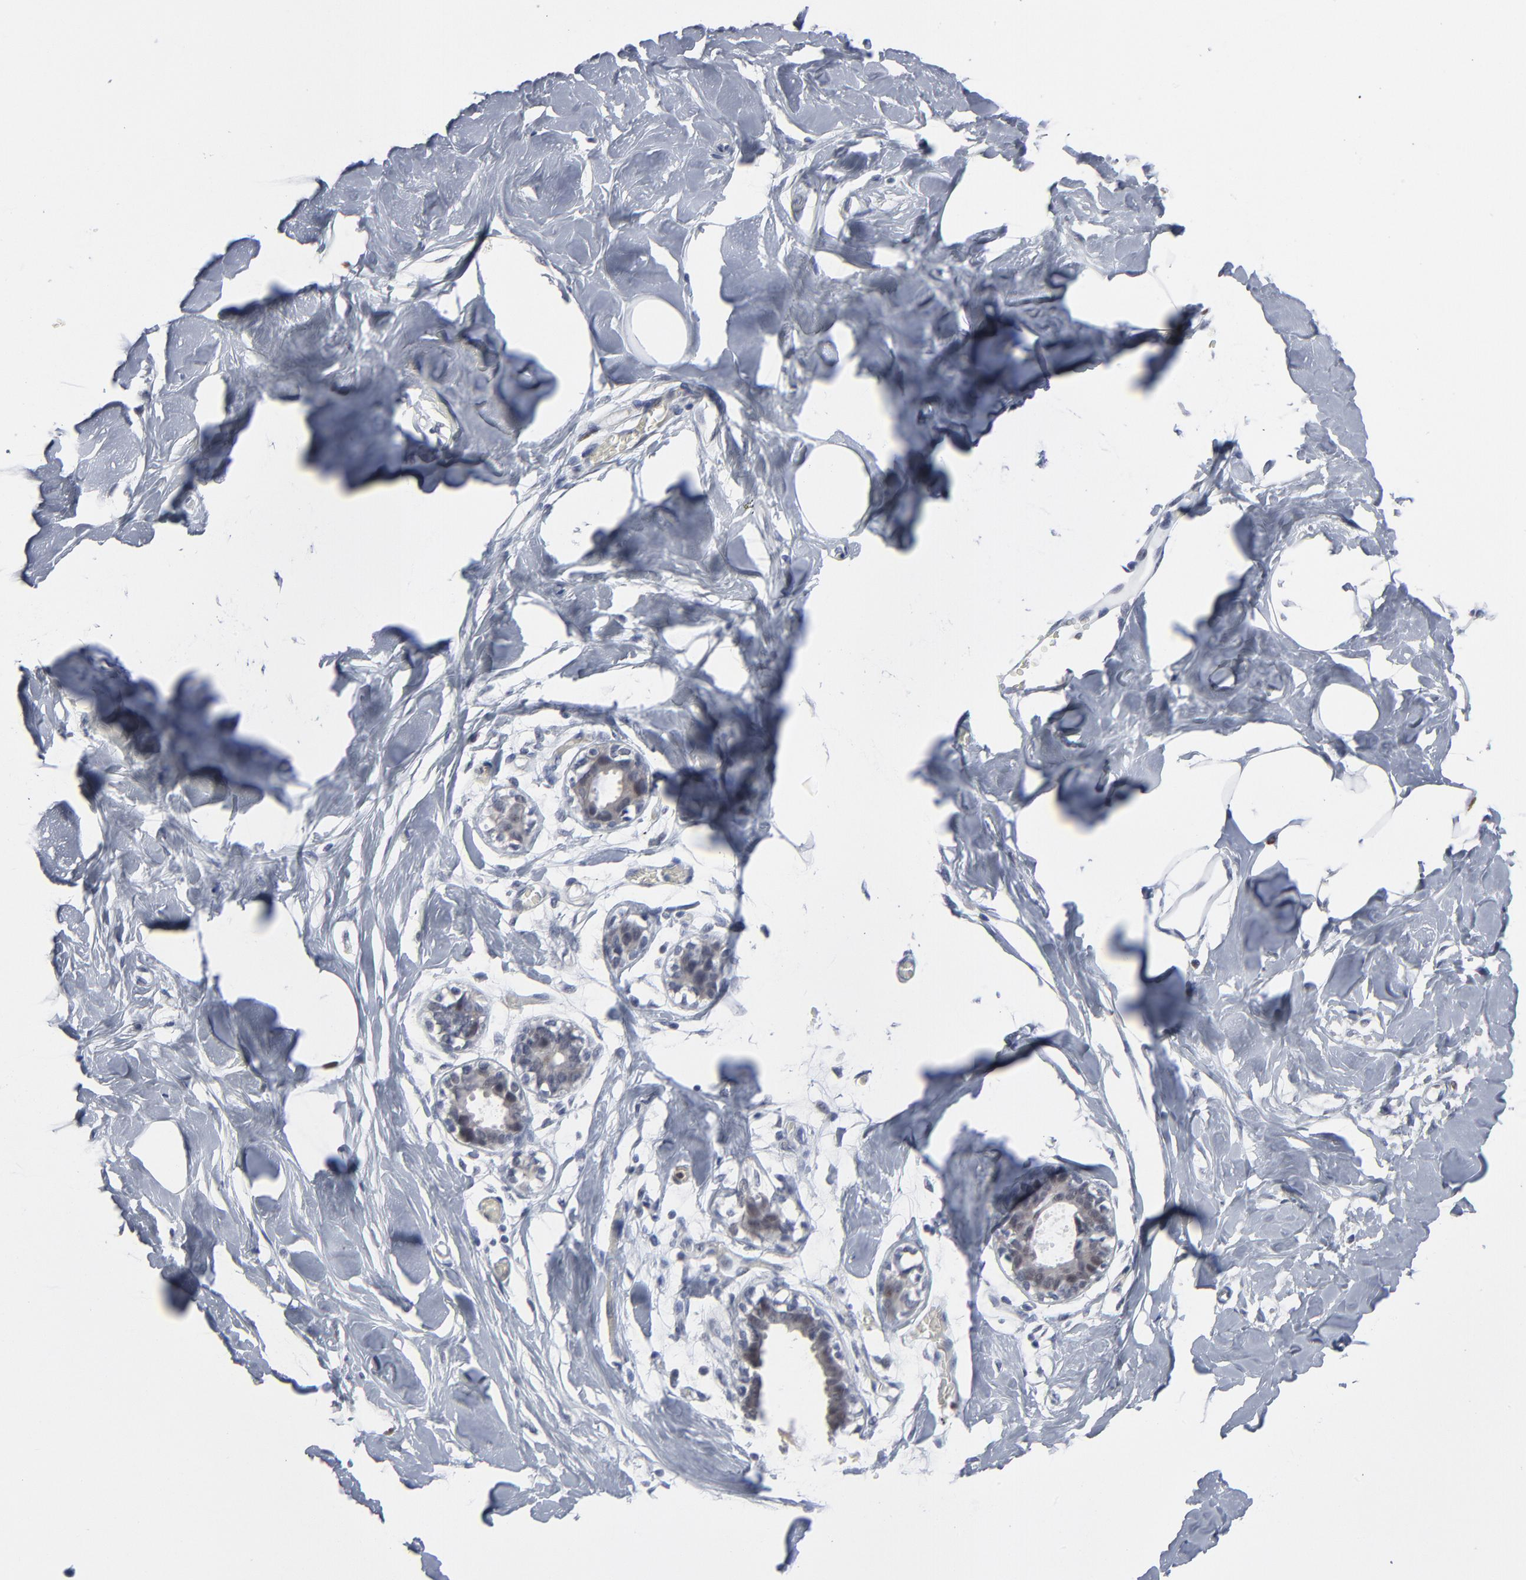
{"staining": {"intensity": "negative", "quantity": "none", "location": "none"}, "tissue": "breast", "cell_type": "Adipocytes", "image_type": "normal", "snomed": [{"axis": "morphology", "description": "Normal tissue, NOS"}, {"axis": "topography", "description": "Breast"}, {"axis": "topography", "description": "Adipose tissue"}], "caption": "Immunohistochemistry of normal human breast shows no positivity in adipocytes.", "gene": "FOXN2", "patient": {"sex": "female", "age": 25}}